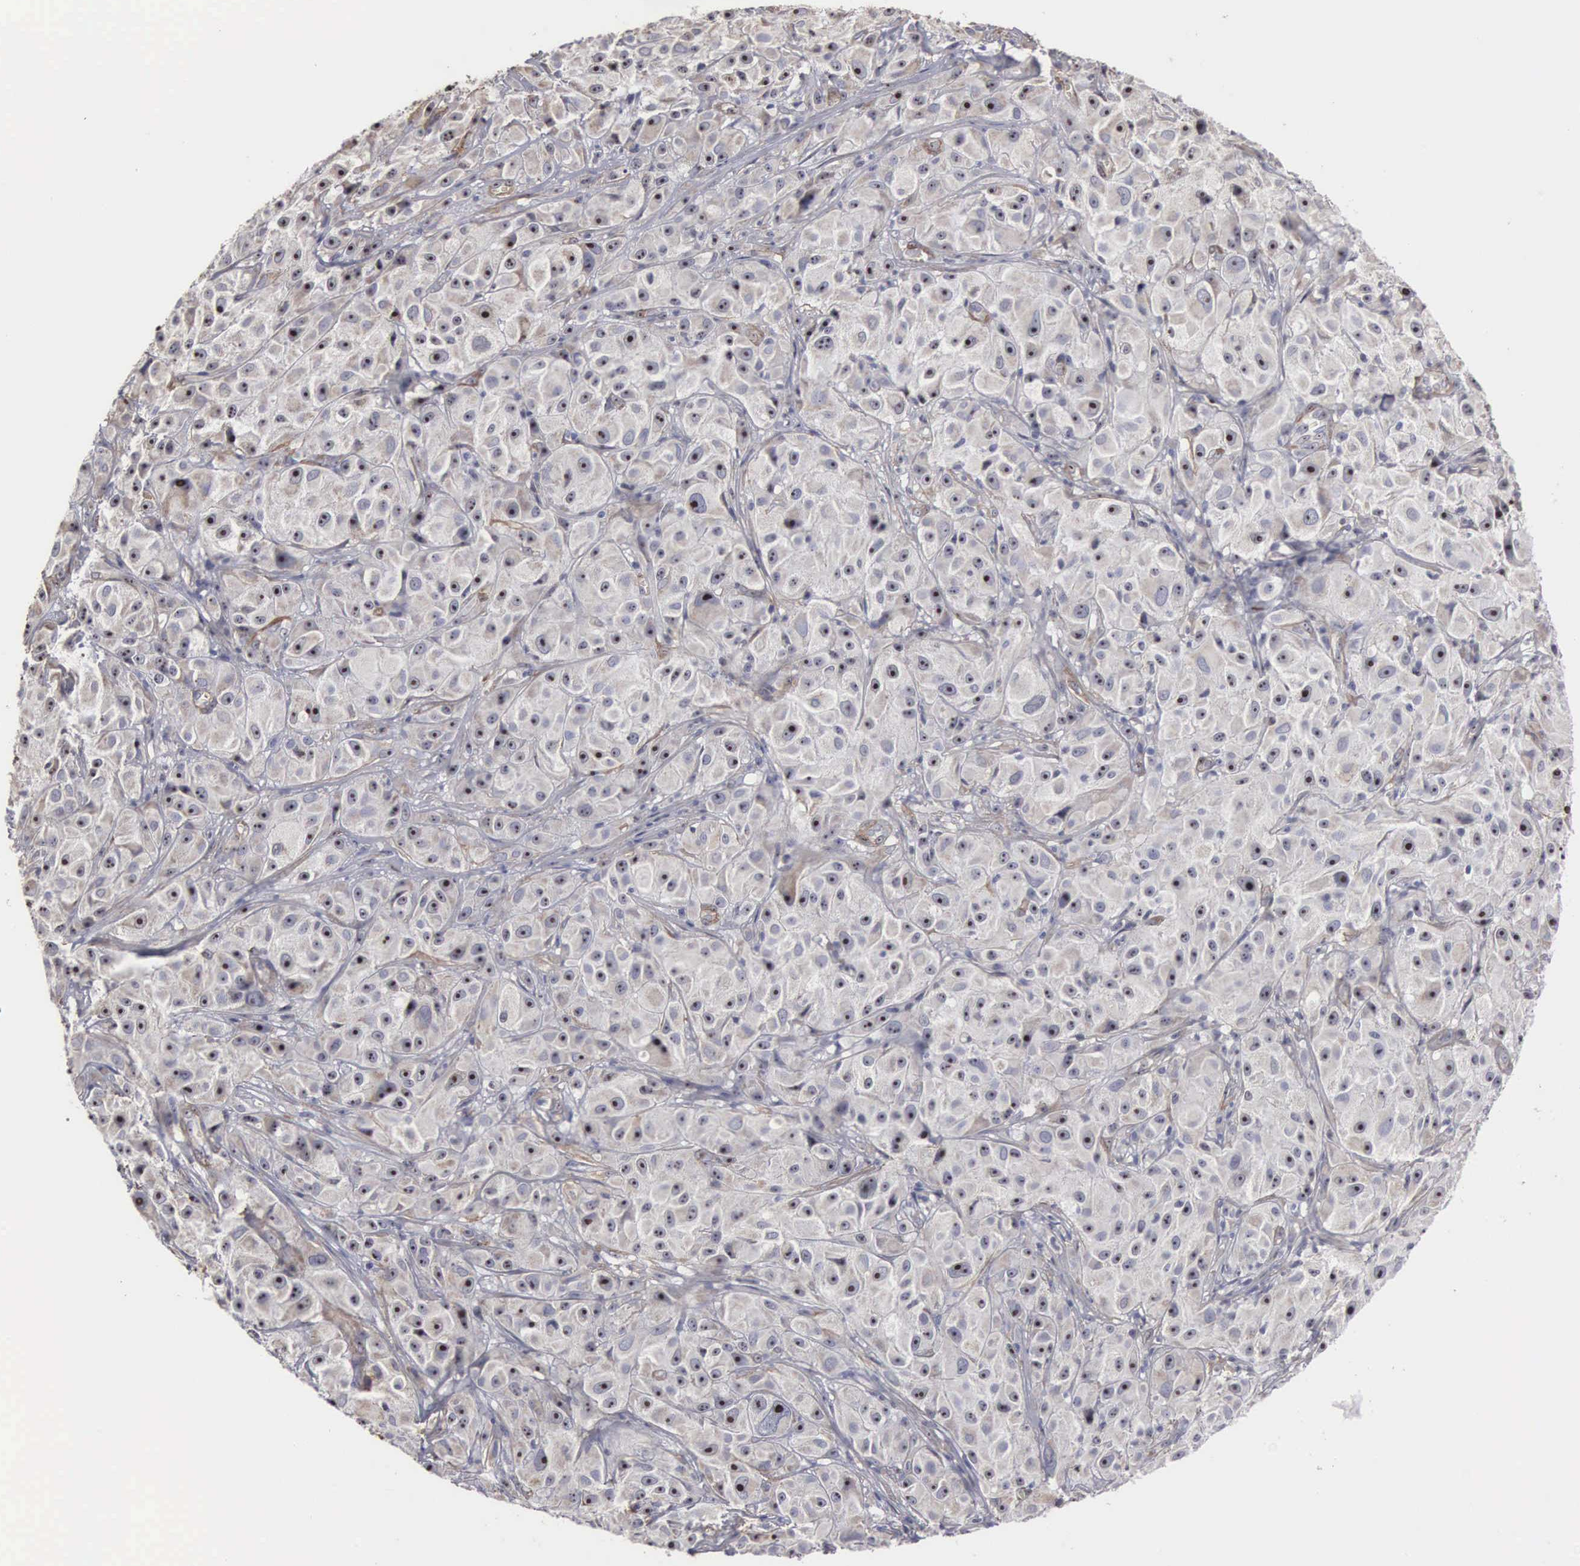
{"staining": {"intensity": "weak", "quantity": ">75%", "location": "cytoplasmic/membranous,nuclear"}, "tissue": "melanoma", "cell_type": "Tumor cells", "image_type": "cancer", "snomed": [{"axis": "morphology", "description": "Malignant melanoma, NOS"}, {"axis": "topography", "description": "Skin"}], "caption": "A low amount of weak cytoplasmic/membranous and nuclear staining is present in about >75% of tumor cells in malignant melanoma tissue.", "gene": "NGDN", "patient": {"sex": "male", "age": 56}}